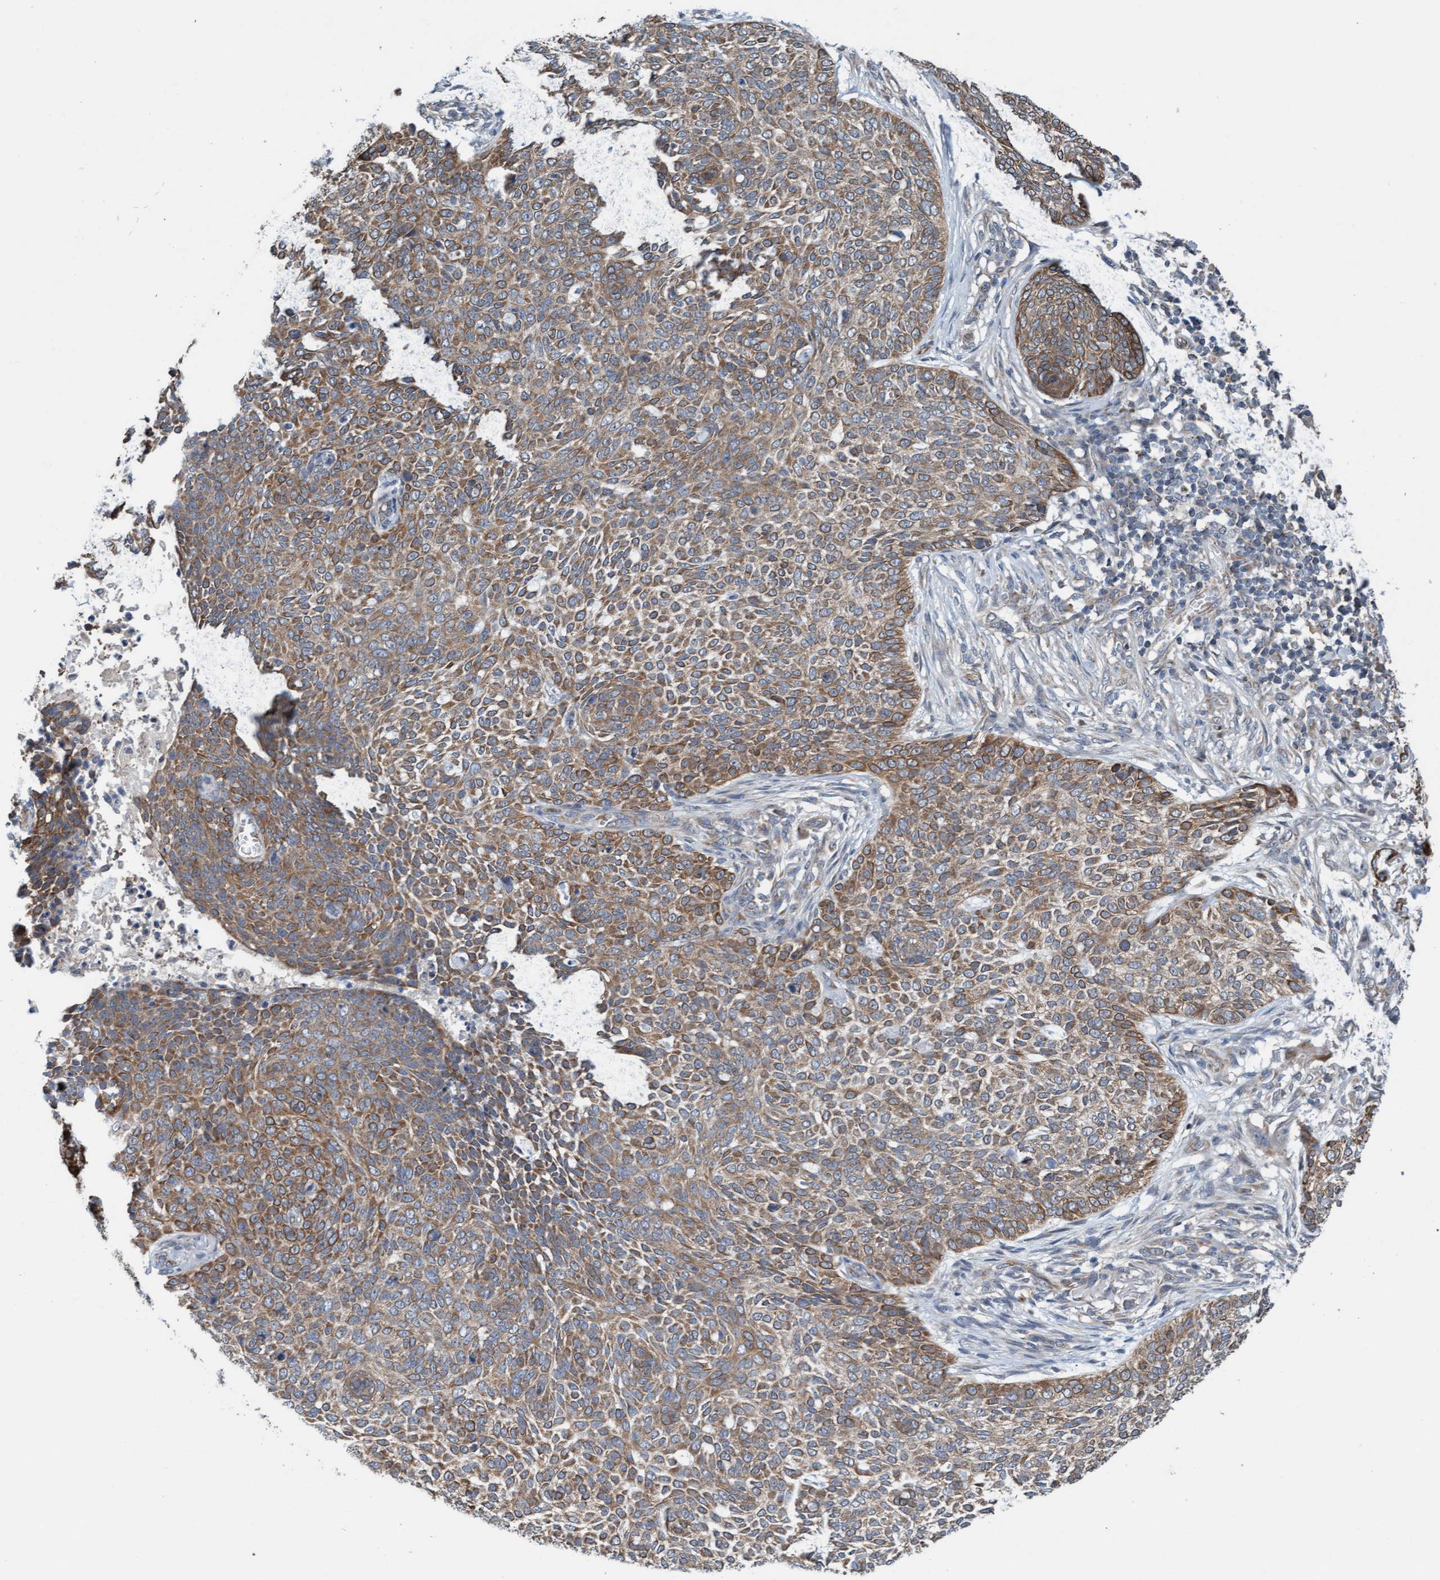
{"staining": {"intensity": "moderate", "quantity": ">75%", "location": "cytoplasmic/membranous"}, "tissue": "skin cancer", "cell_type": "Tumor cells", "image_type": "cancer", "snomed": [{"axis": "morphology", "description": "Basal cell carcinoma"}, {"axis": "topography", "description": "Skin"}], "caption": "Brown immunohistochemical staining in skin cancer demonstrates moderate cytoplasmic/membranous expression in approximately >75% of tumor cells.", "gene": "ZNF566", "patient": {"sex": "female", "age": 64}}